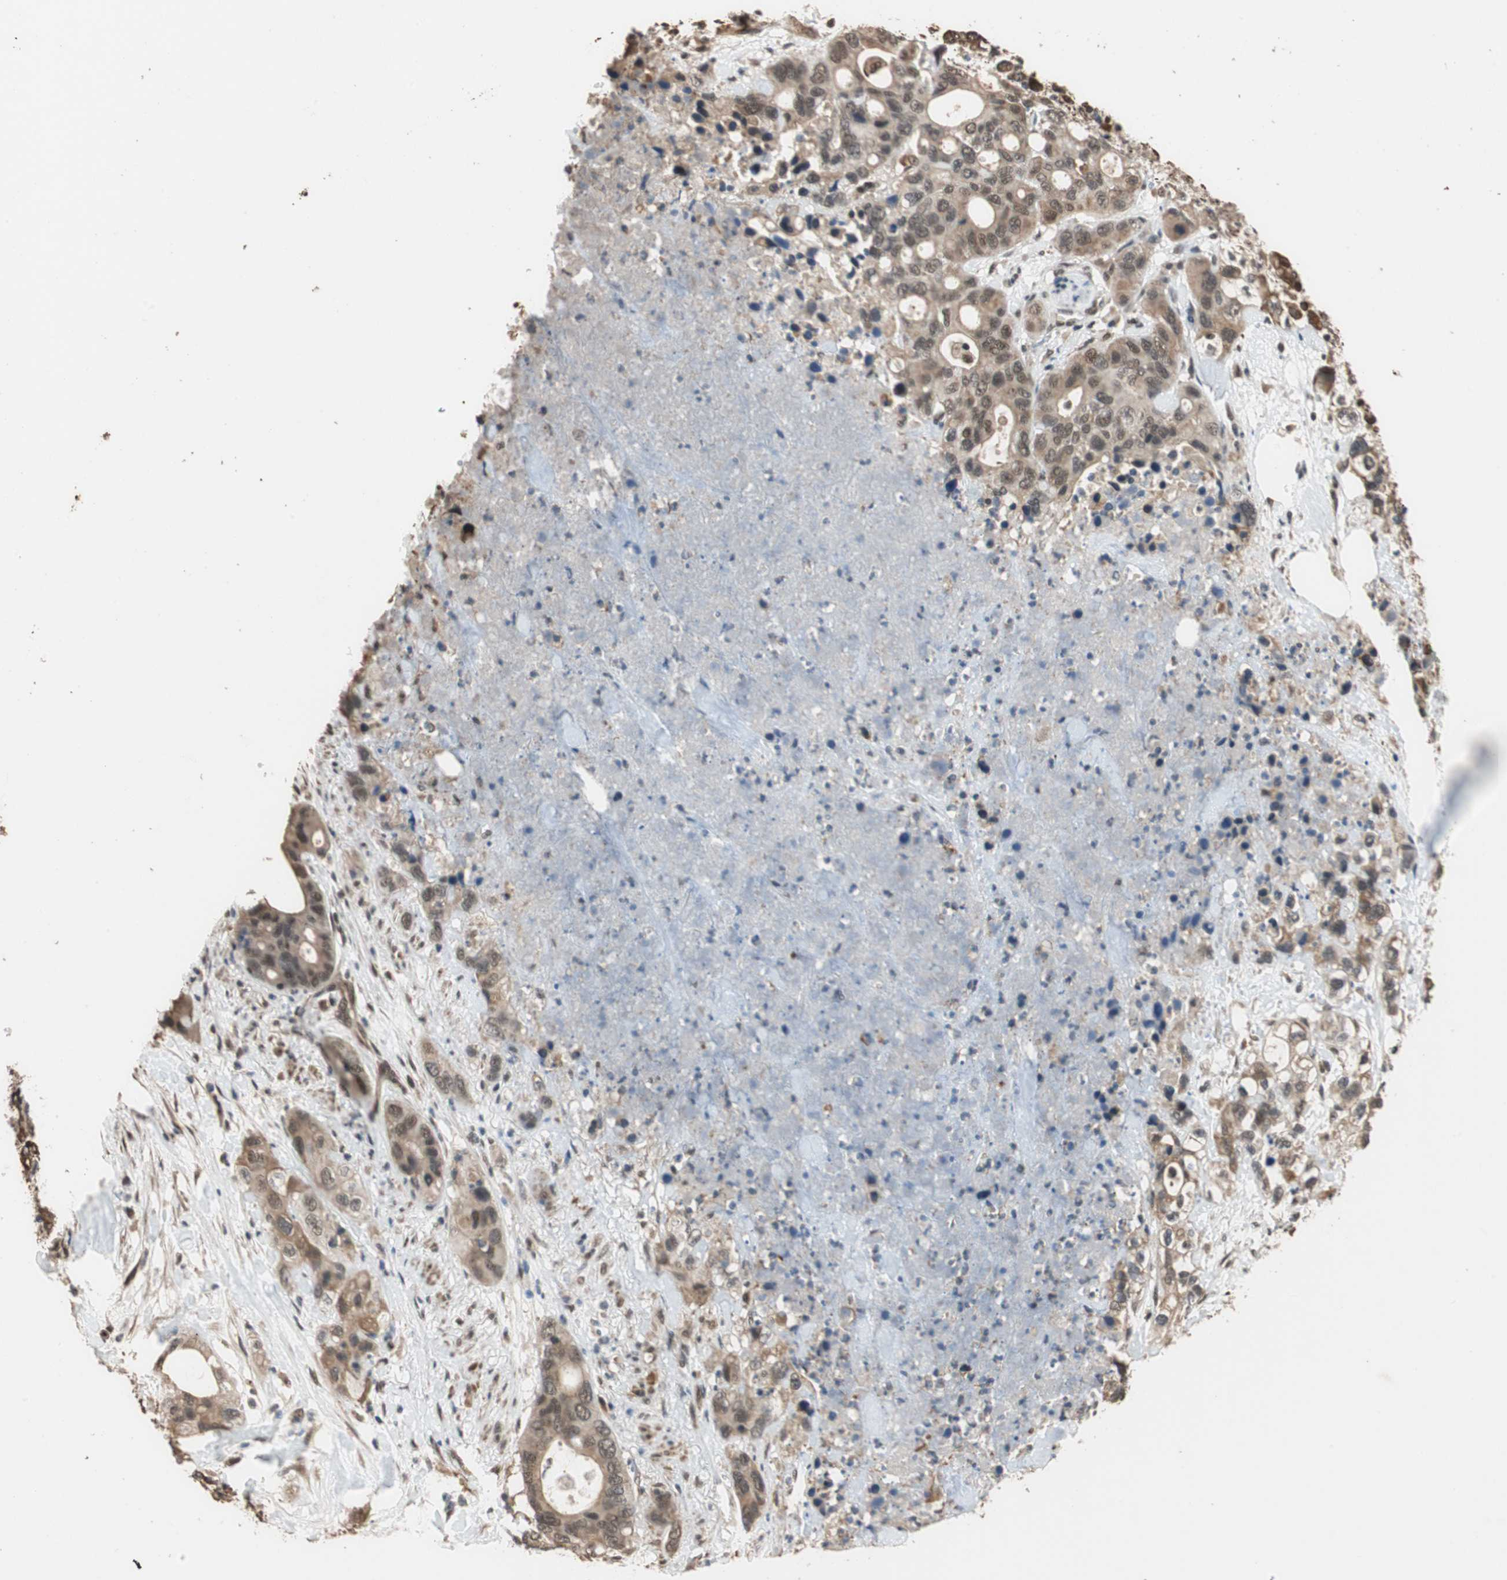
{"staining": {"intensity": "moderate", "quantity": ">75%", "location": "cytoplasmic/membranous,nuclear"}, "tissue": "pancreatic cancer", "cell_type": "Tumor cells", "image_type": "cancer", "snomed": [{"axis": "morphology", "description": "Adenocarcinoma, NOS"}, {"axis": "topography", "description": "Pancreas"}], "caption": "A brown stain shows moderate cytoplasmic/membranous and nuclear positivity of a protein in adenocarcinoma (pancreatic) tumor cells.", "gene": "CDC5L", "patient": {"sex": "female", "age": 71}}